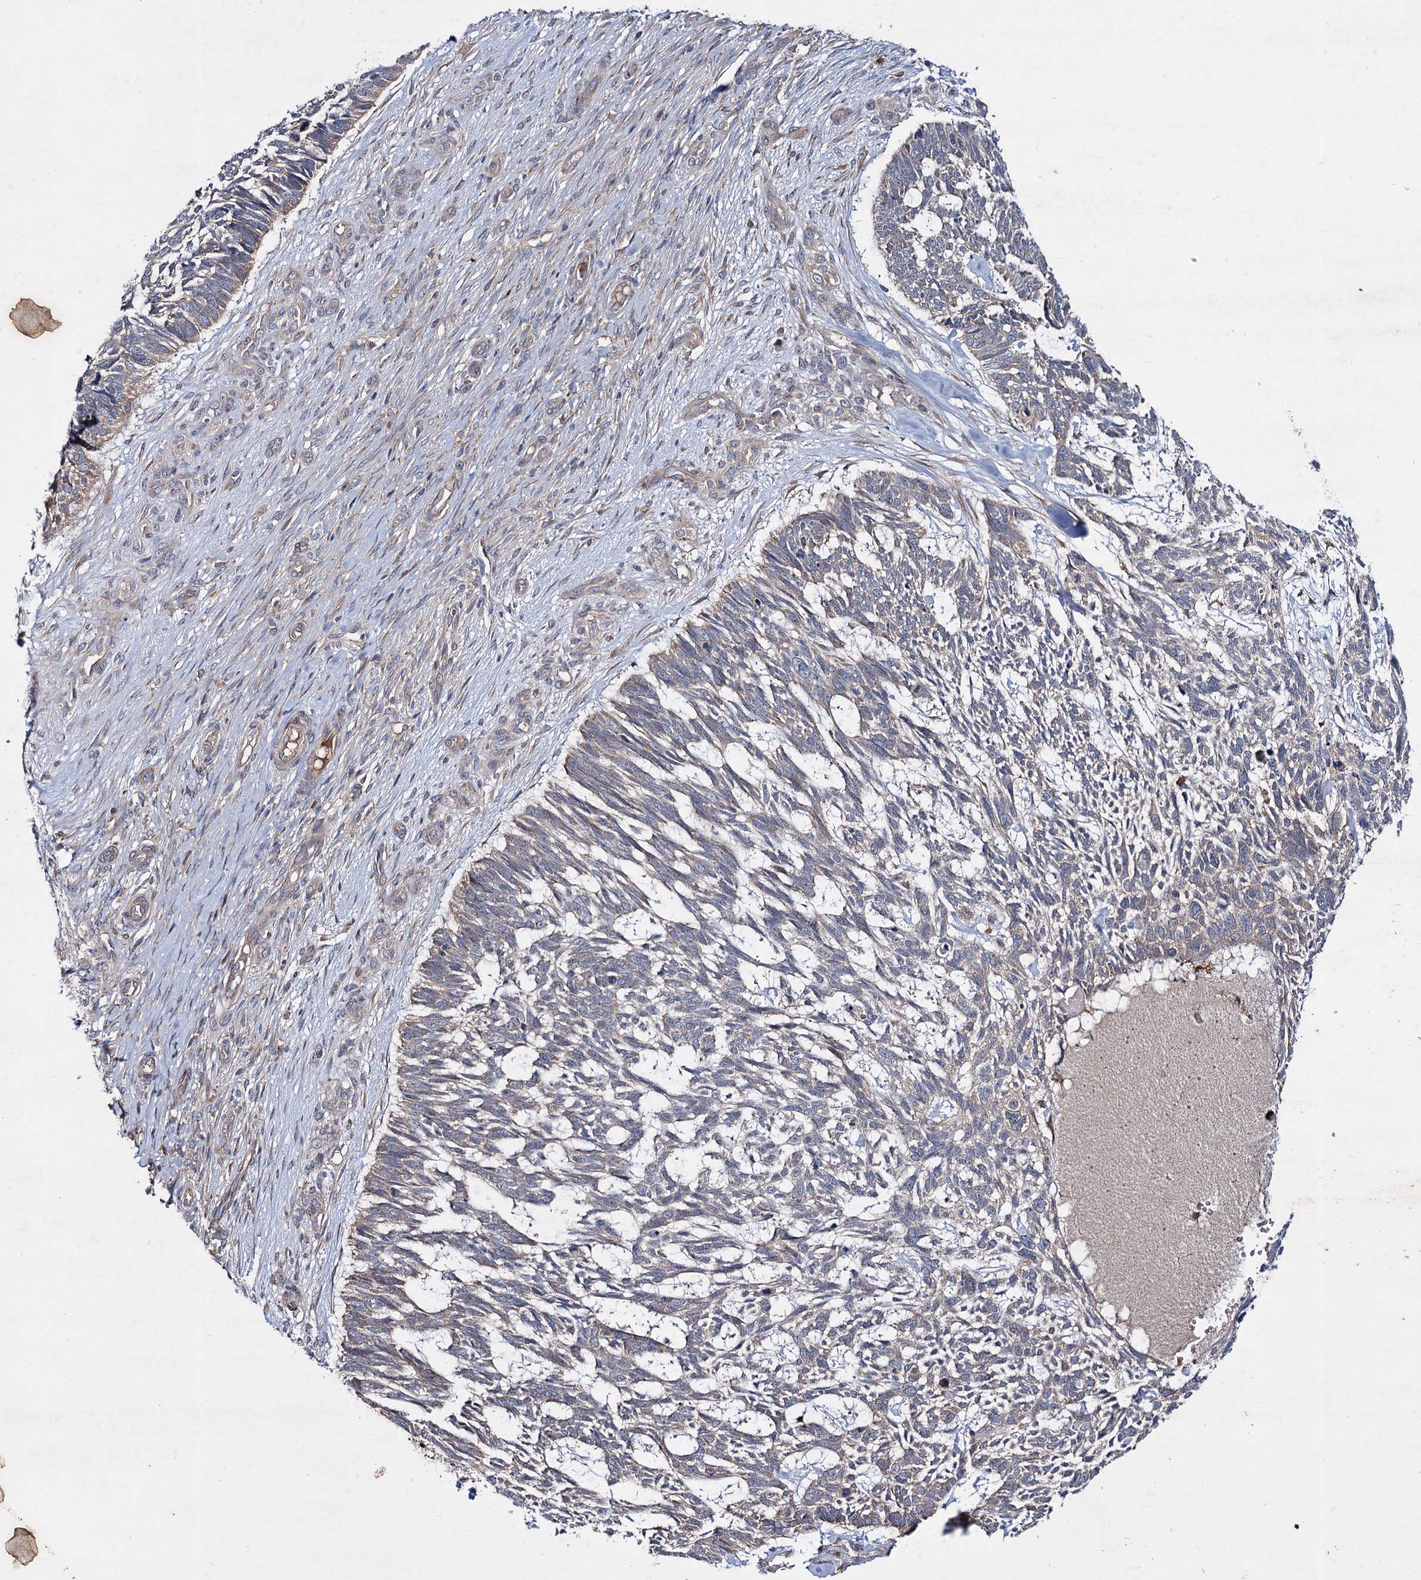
{"staining": {"intensity": "weak", "quantity": "<25%", "location": "cytoplasmic/membranous"}, "tissue": "skin cancer", "cell_type": "Tumor cells", "image_type": "cancer", "snomed": [{"axis": "morphology", "description": "Basal cell carcinoma"}, {"axis": "topography", "description": "Skin"}], "caption": "Immunohistochemistry of skin basal cell carcinoma shows no staining in tumor cells.", "gene": "PTPN3", "patient": {"sex": "male", "age": 88}}